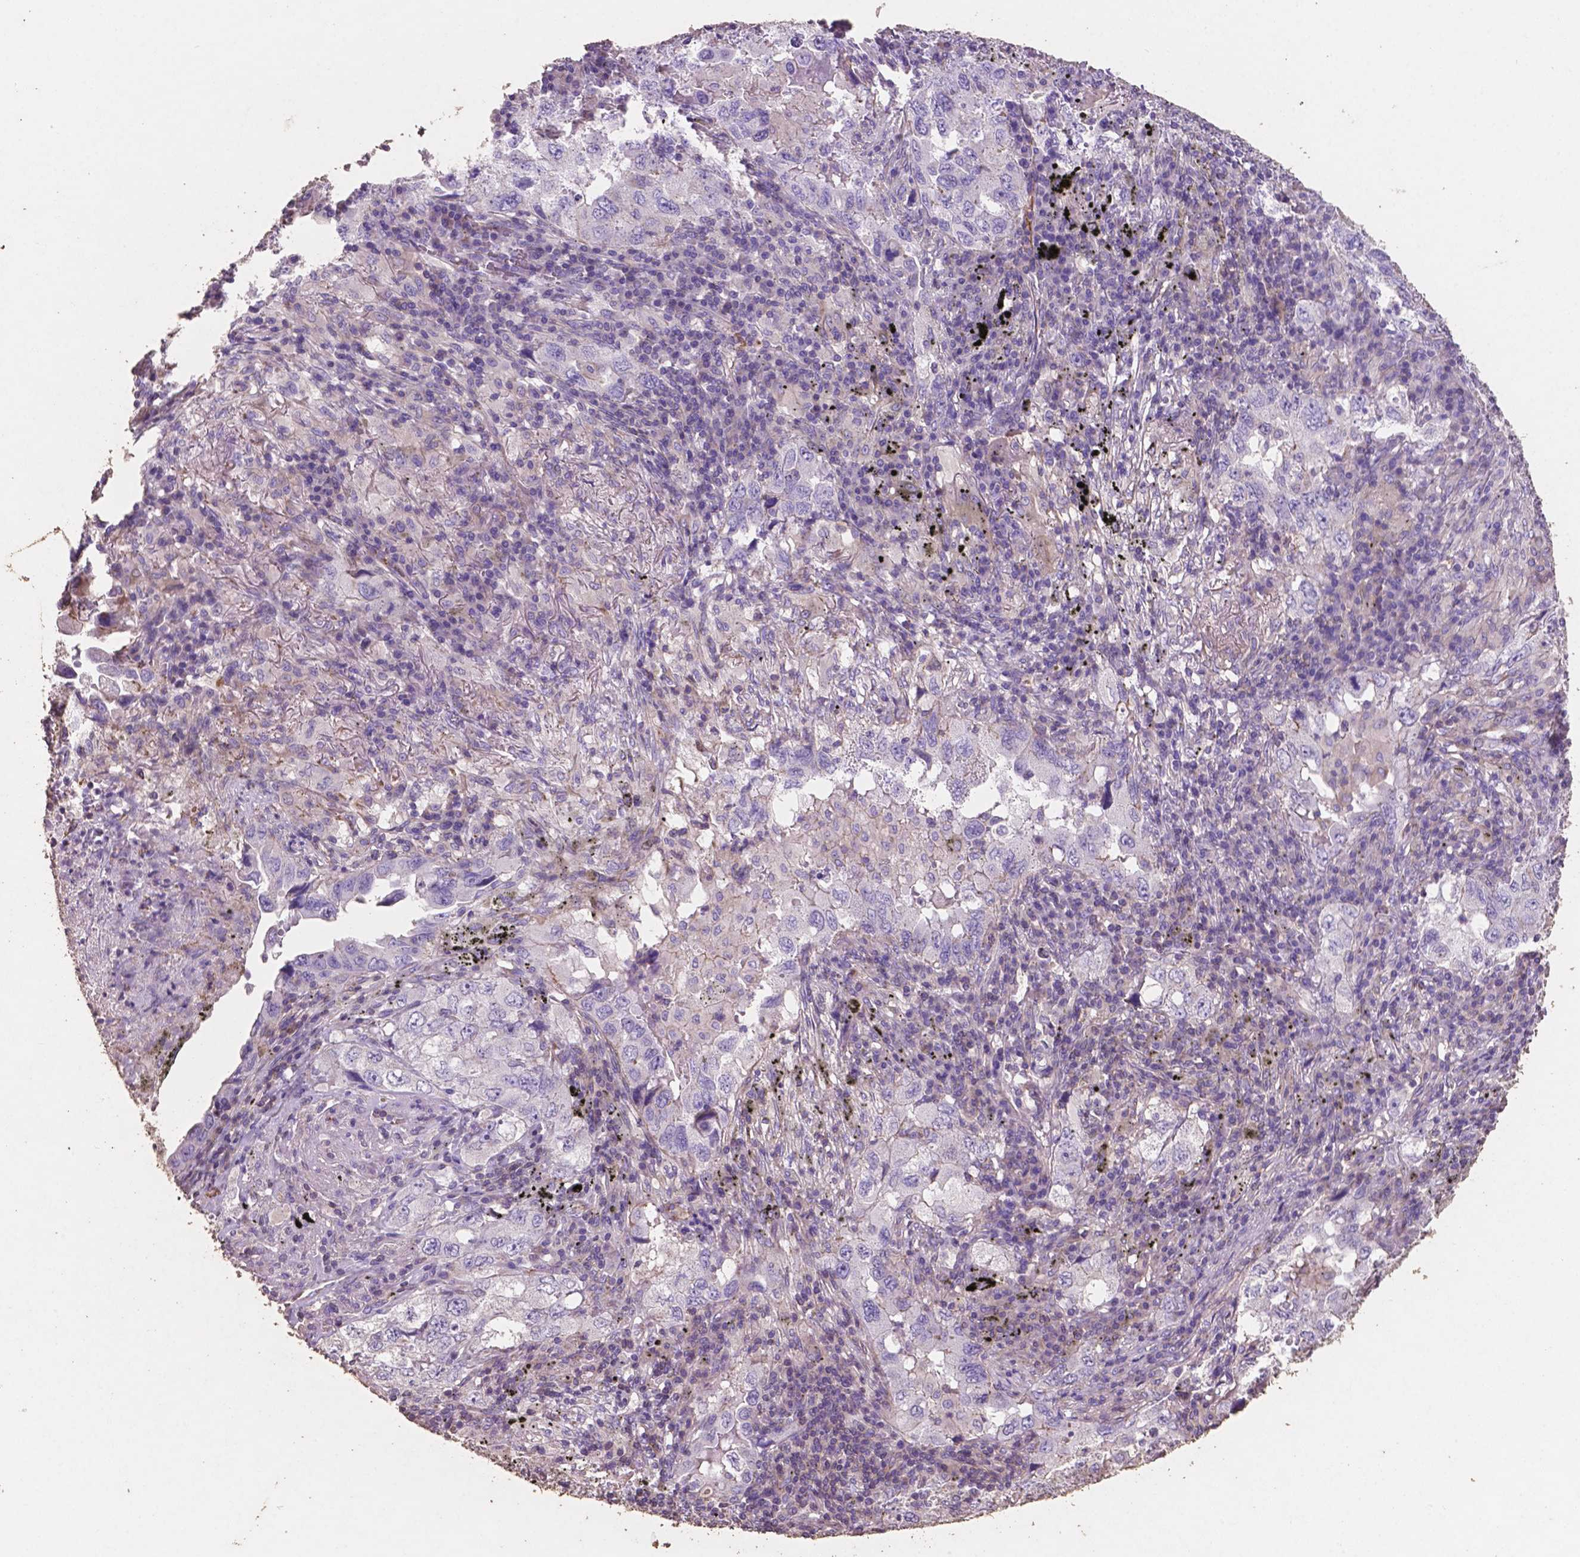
{"staining": {"intensity": "negative", "quantity": "none", "location": "none"}, "tissue": "lung cancer", "cell_type": "Tumor cells", "image_type": "cancer", "snomed": [{"axis": "morphology", "description": "Adenocarcinoma, NOS"}, {"axis": "topography", "description": "Lung"}], "caption": "Photomicrograph shows no significant protein expression in tumor cells of lung cancer (adenocarcinoma).", "gene": "COMMD4", "patient": {"sex": "female", "age": 57}}